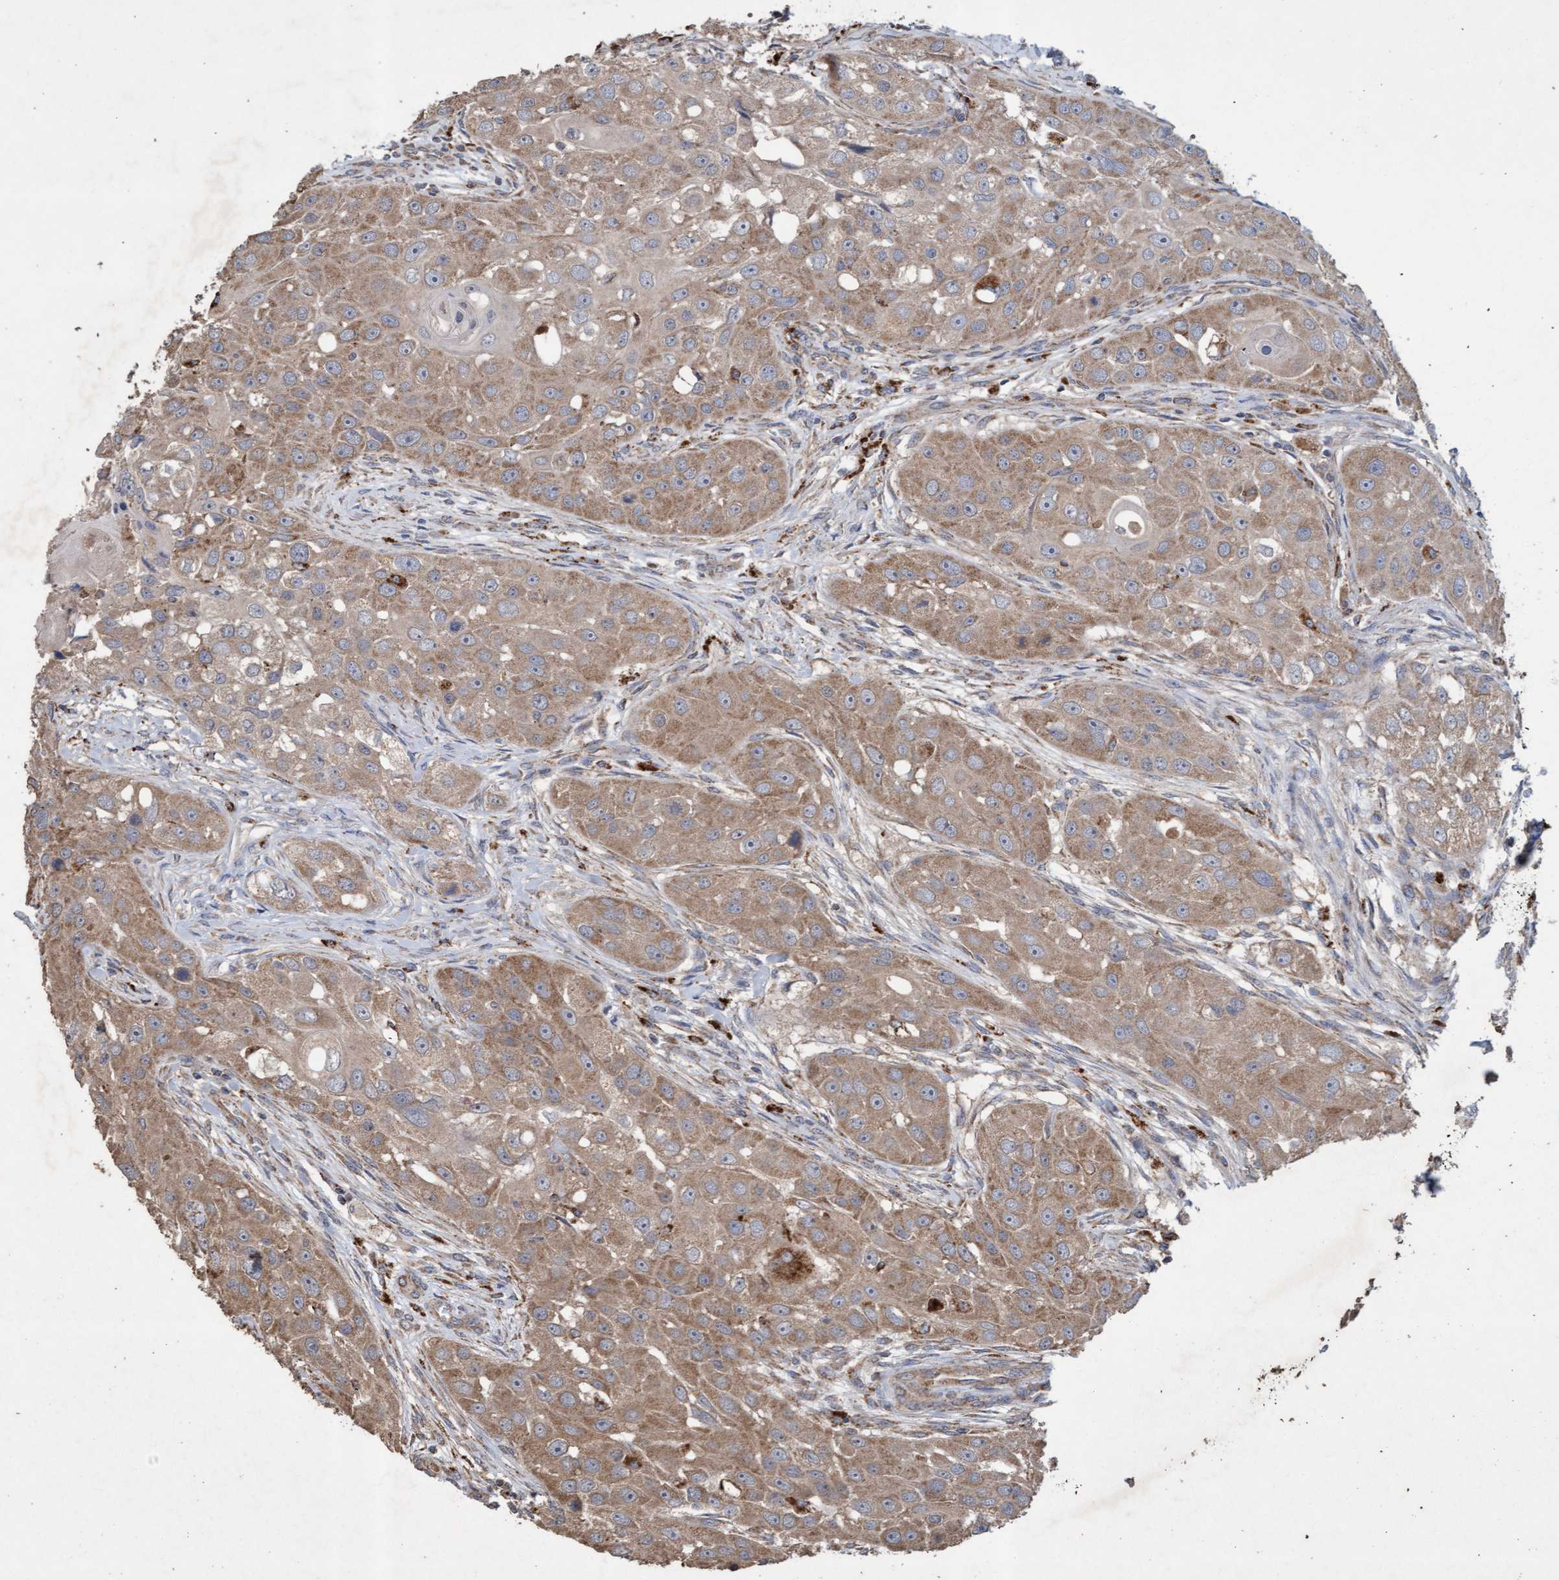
{"staining": {"intensity": "moderate", "quantity": ">75%", "location": "cytoplasmic/membranous"}, "tissue": "head and neck cancer", "cell_type": "Tumor cells", "image_type": "cancer", "snomed": [{"axis": "morphology", "description": "Normal tissue, NOS"}, {"axis": "morphology", "description": "Squamous cell carcinoma, NOS"}, {"axis": "topography", "description": "Skeletal muscle"}, {"axis": "topography", "description": "Head-Neck"}], "caption": "Protein expression analysis of human head and neck cancer (squamous cell carcinoma) reveals moderate cytoplasmic/membranous positivity in approximately >75% of tumor cells.", "gene": "ATPAF2", "patient": {"sex": "male", "age": 51}}